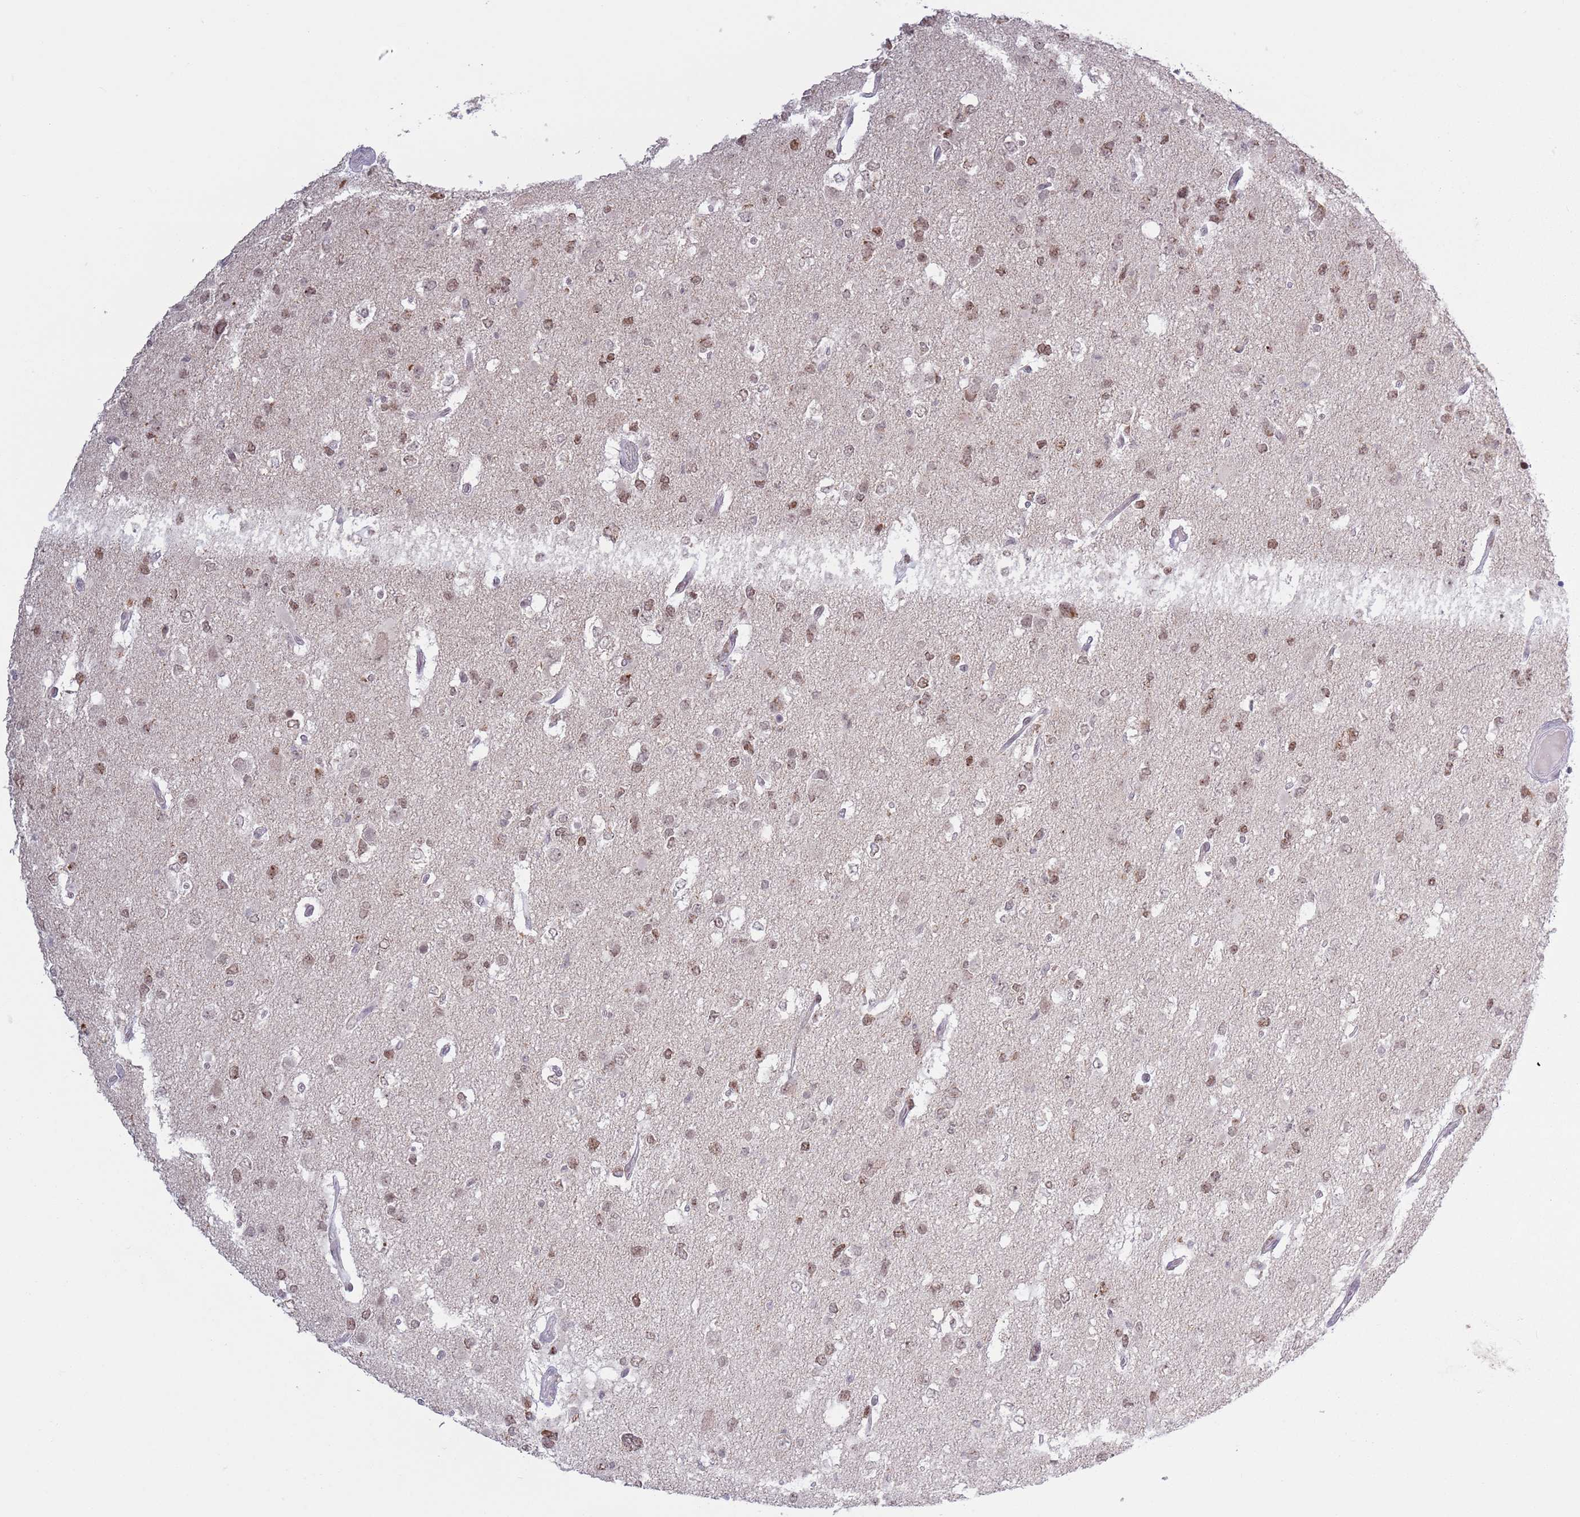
{"staining": {"intensity": "moderate", "quantity": ">75%", "location": "nuclear"}, "tissue": "glioma", "cell_type": "Tumor cells", "image_type": "cancer", "snomed": [{"axis": "morphology", "description": "Glioma, malignant, High grade"}, {"axis": "topography", "description": "Brain"}], "caption": "Human malignant high-grade glioma stained with a protein marker demonstrates moderate staining in tumor cells.", "gene": "MRPL34", "patient": {"sex": "male", "age": 53}}